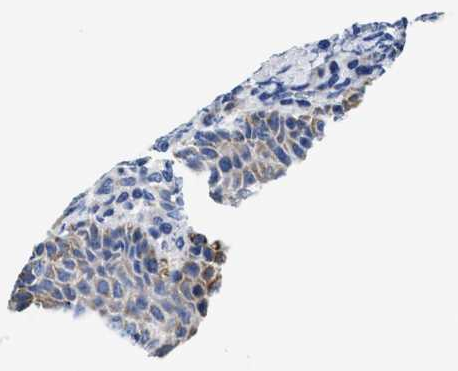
{"staining": {"intensity": "weak", "quantity": "<25%", "location": "cytoplasmic/membranous"}, "tissue": "tonsil", "cell_type": "Germinal center cells", "image_type": "normal", "snomed": [{"axis": "morphology", "description": "Normal tissue, NOS"}, {"axis": "topography", "description": "Tonsil"}], "caption": "This photomicrograph is of unremarkable tonsil stained with immunohistochemistry (IHC) to label a protein in brown with the nuclei are counter-stained blue. There is no expression in germinal center cells. (DAB (3,3'-diaminobenzidine) immunohistochemistry with hematoxylin counter stain).", "gene": "MEA1", "patient": {"sex": "male", "age": 37}}